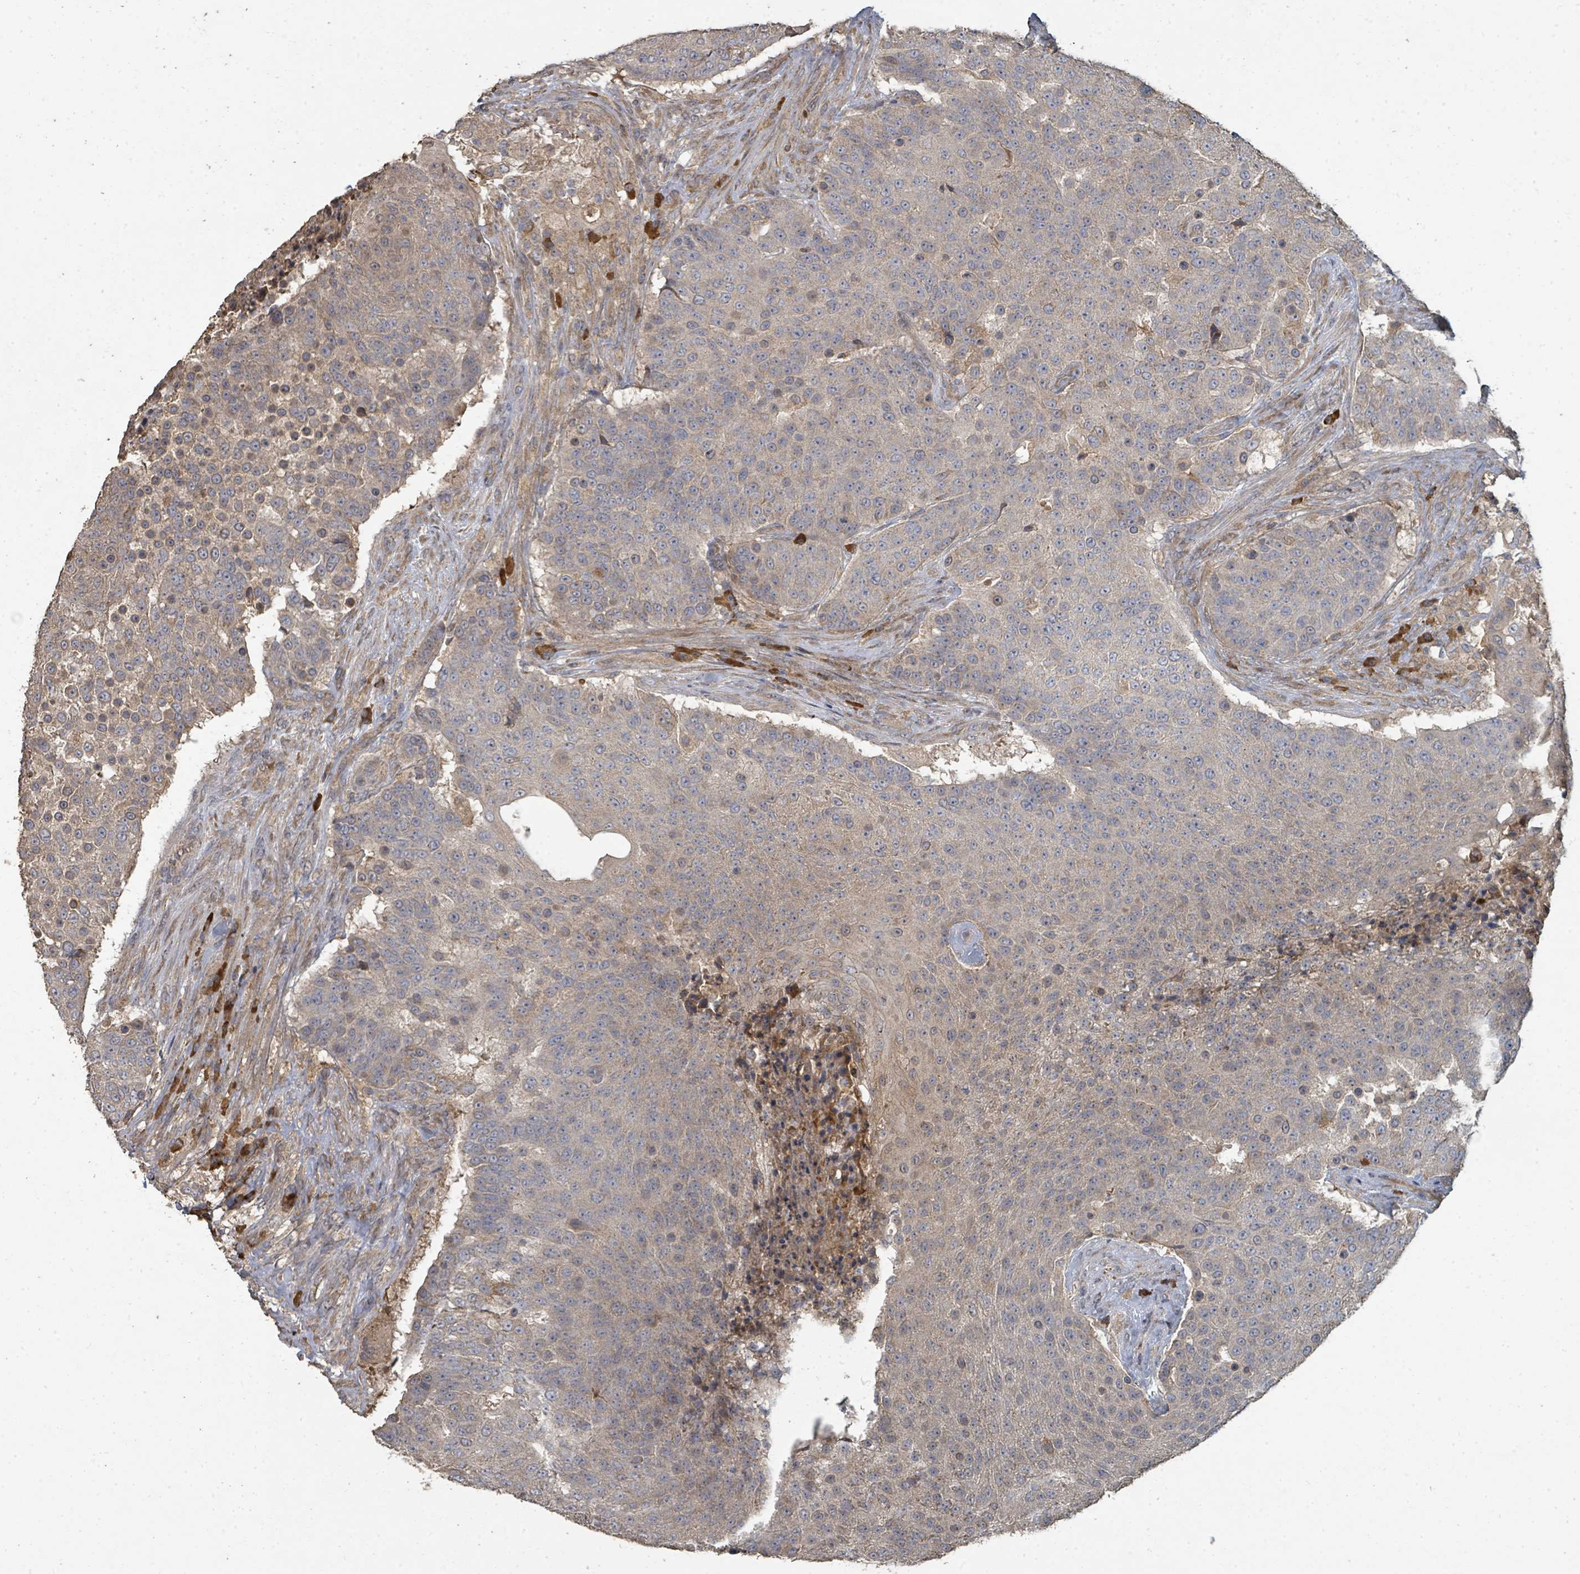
{"staining": {"intensity": "weak", "quantity": "25%-75%", "location": "cytoplasmic/membranous"}, "tissue": "urothelial cancer", "cell_type": "Tumor cells", "image_type": "cancer", "snomed": [{"axis": "morphology", "description": "Urothelial carcinoma, High grade"}, {"axis": "topography", "description": "Urinary bladder"}], "caption": "The histopathology image demonstrates immunohistochemical staining of urothelial cancer. There is weak cytoplasmic/membranous positivity is present in about 25%-75% of tumor cells.", "gene": "WDFY1", "patient": {"sex": "female", "age": 63}}